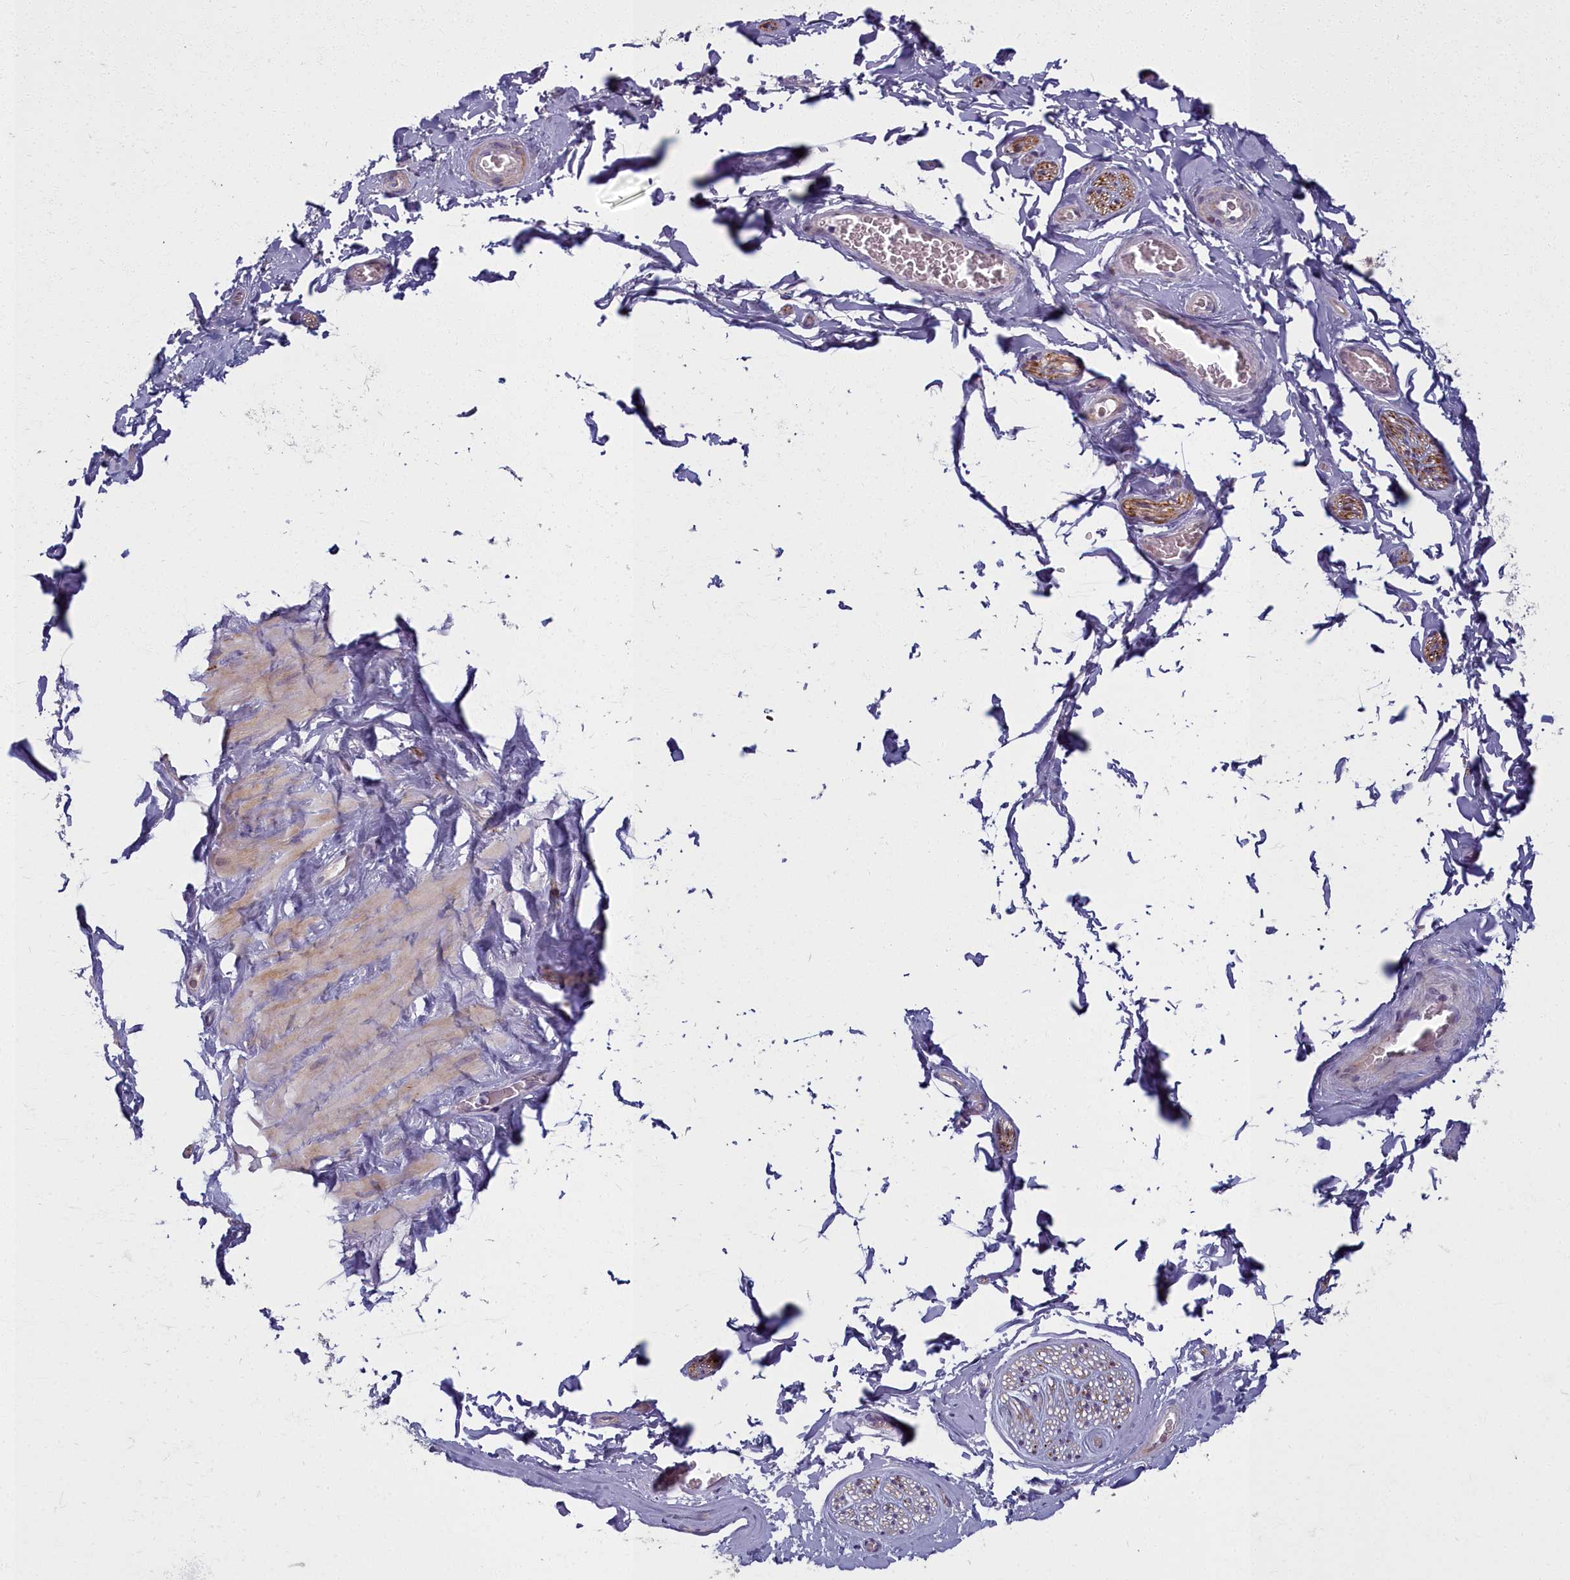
{"staining": {"intensity": "negative", "quantity": "none", "location": "none"}, "tissue": "adipose tissue", "cell_type": "Adipocytes", "image_type": "normal", "snomed": [{"axis": "morphology", "description": "Normal tissue, NOS"}, {"axis": "topography", "description": "Soft tissue"}, {"axis": "topography", "description": "Adipose tissue"}, {"axis": "topography", "description": "Vascular tissue"}, {"axis": "topography", "description": "Peripheral nerve tissue"}], "caption": "Immunohistochemistry (IHC) of unremarkable human adipose tissue exhibits no staining in adipocytes. (Immunohistochemistry (IHC), brightfield microscopy, high magnification).", "gene": "ARL15", "patient": {"sex": "male", "age": 46}}